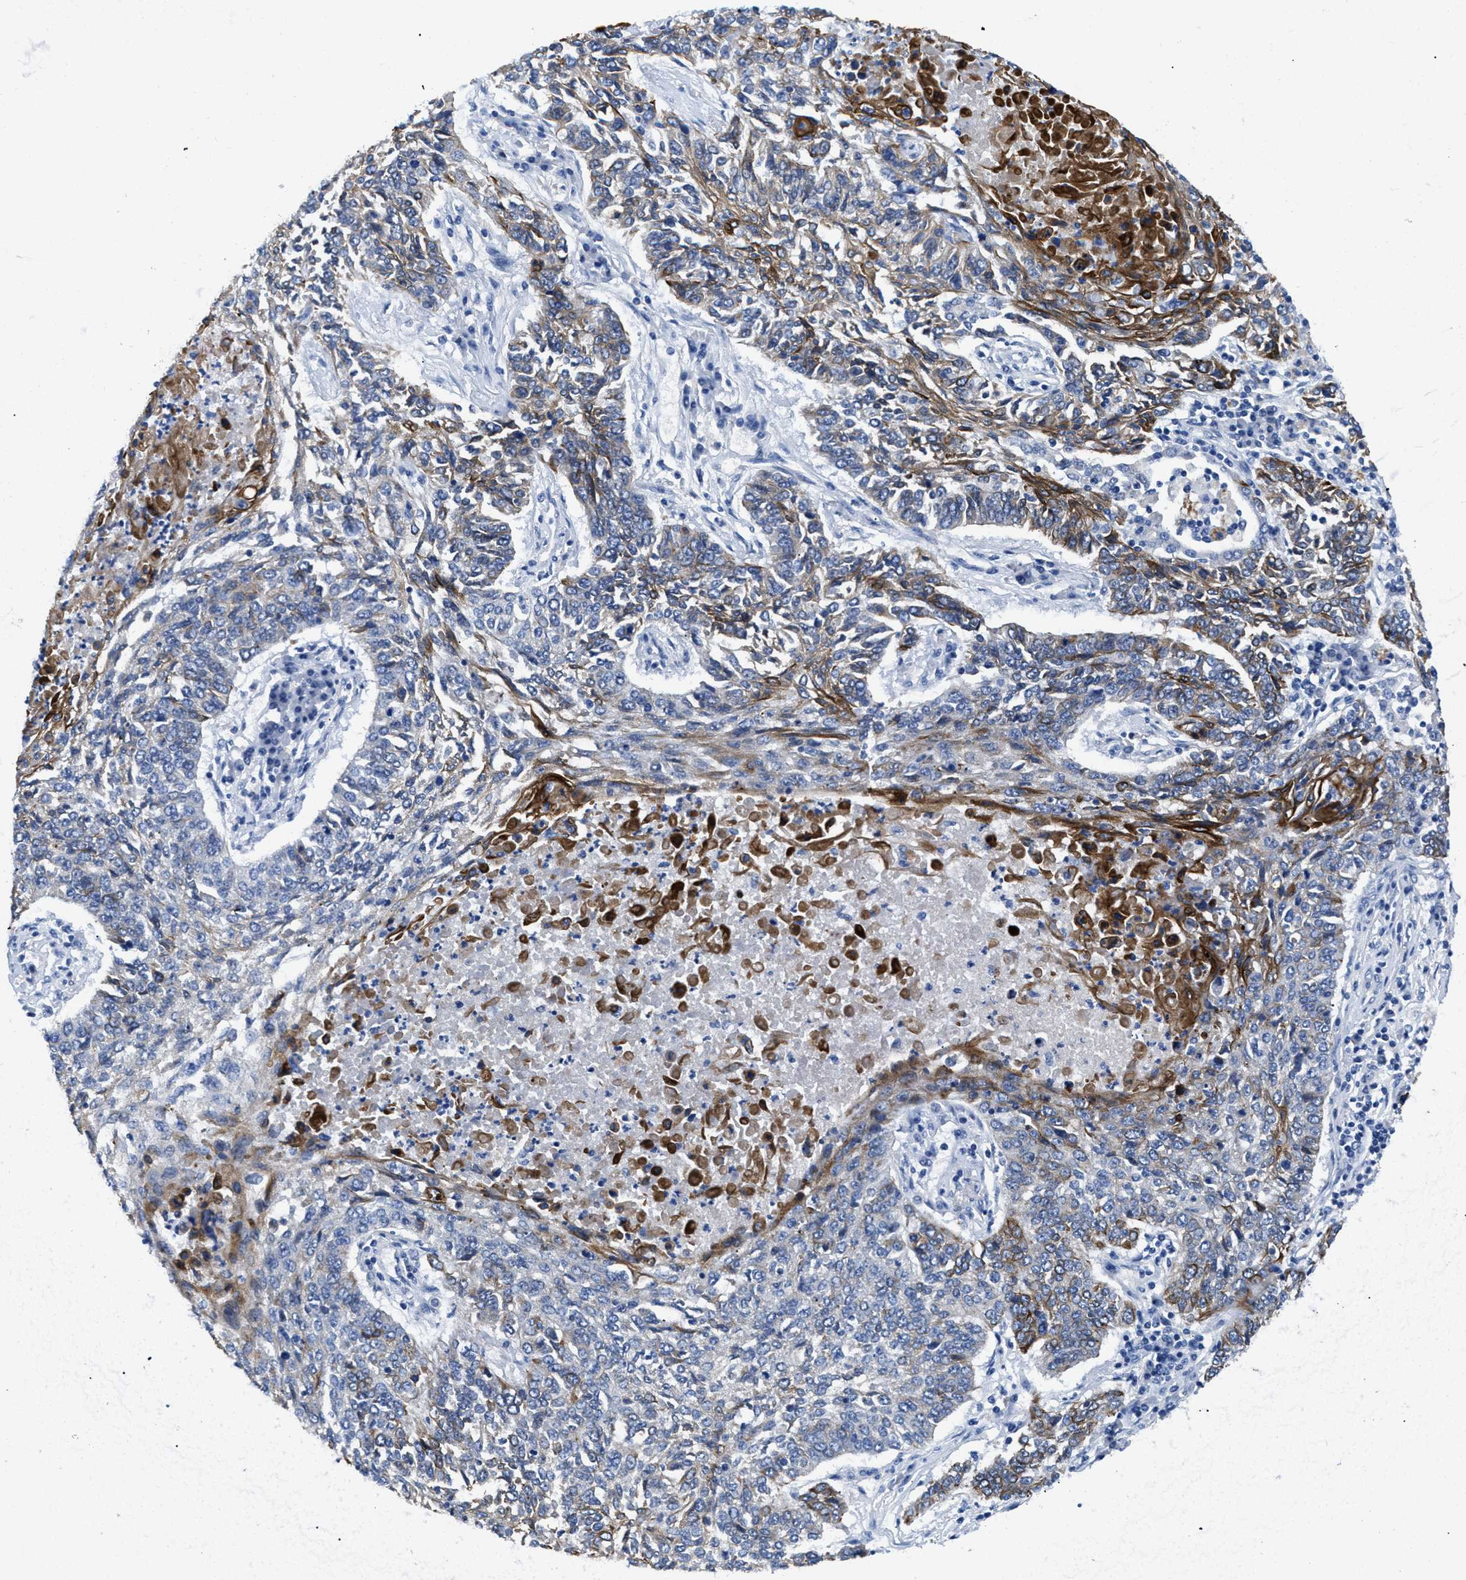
{"staining": {"intensity": "weak", "quantity": "<25%", "location": "cytoplasmic/membranous"}, "tissue": "lung cancer", "cell_type": "Tumor cells", "image_type": "cancer", "snomed": [{"axis": "morphology", "description": "Normal tissue, NOS"}, {"axis": "morphology", "description": "Squamous cell carcinoma, NOS"}, {"axis": "topography", "description": "Cartilage tissue"}, {"axis": "topography", "description": "Bronchus"}, {"axis": "topography", "description": "Lung"}], "caption": "Immunohistochemical staining of squamous cell carcinoma (lung) exhibits no significant expression in tumor cells.", "gene": "TMEM68", "patient": {"sex": "female", "age": 49}}